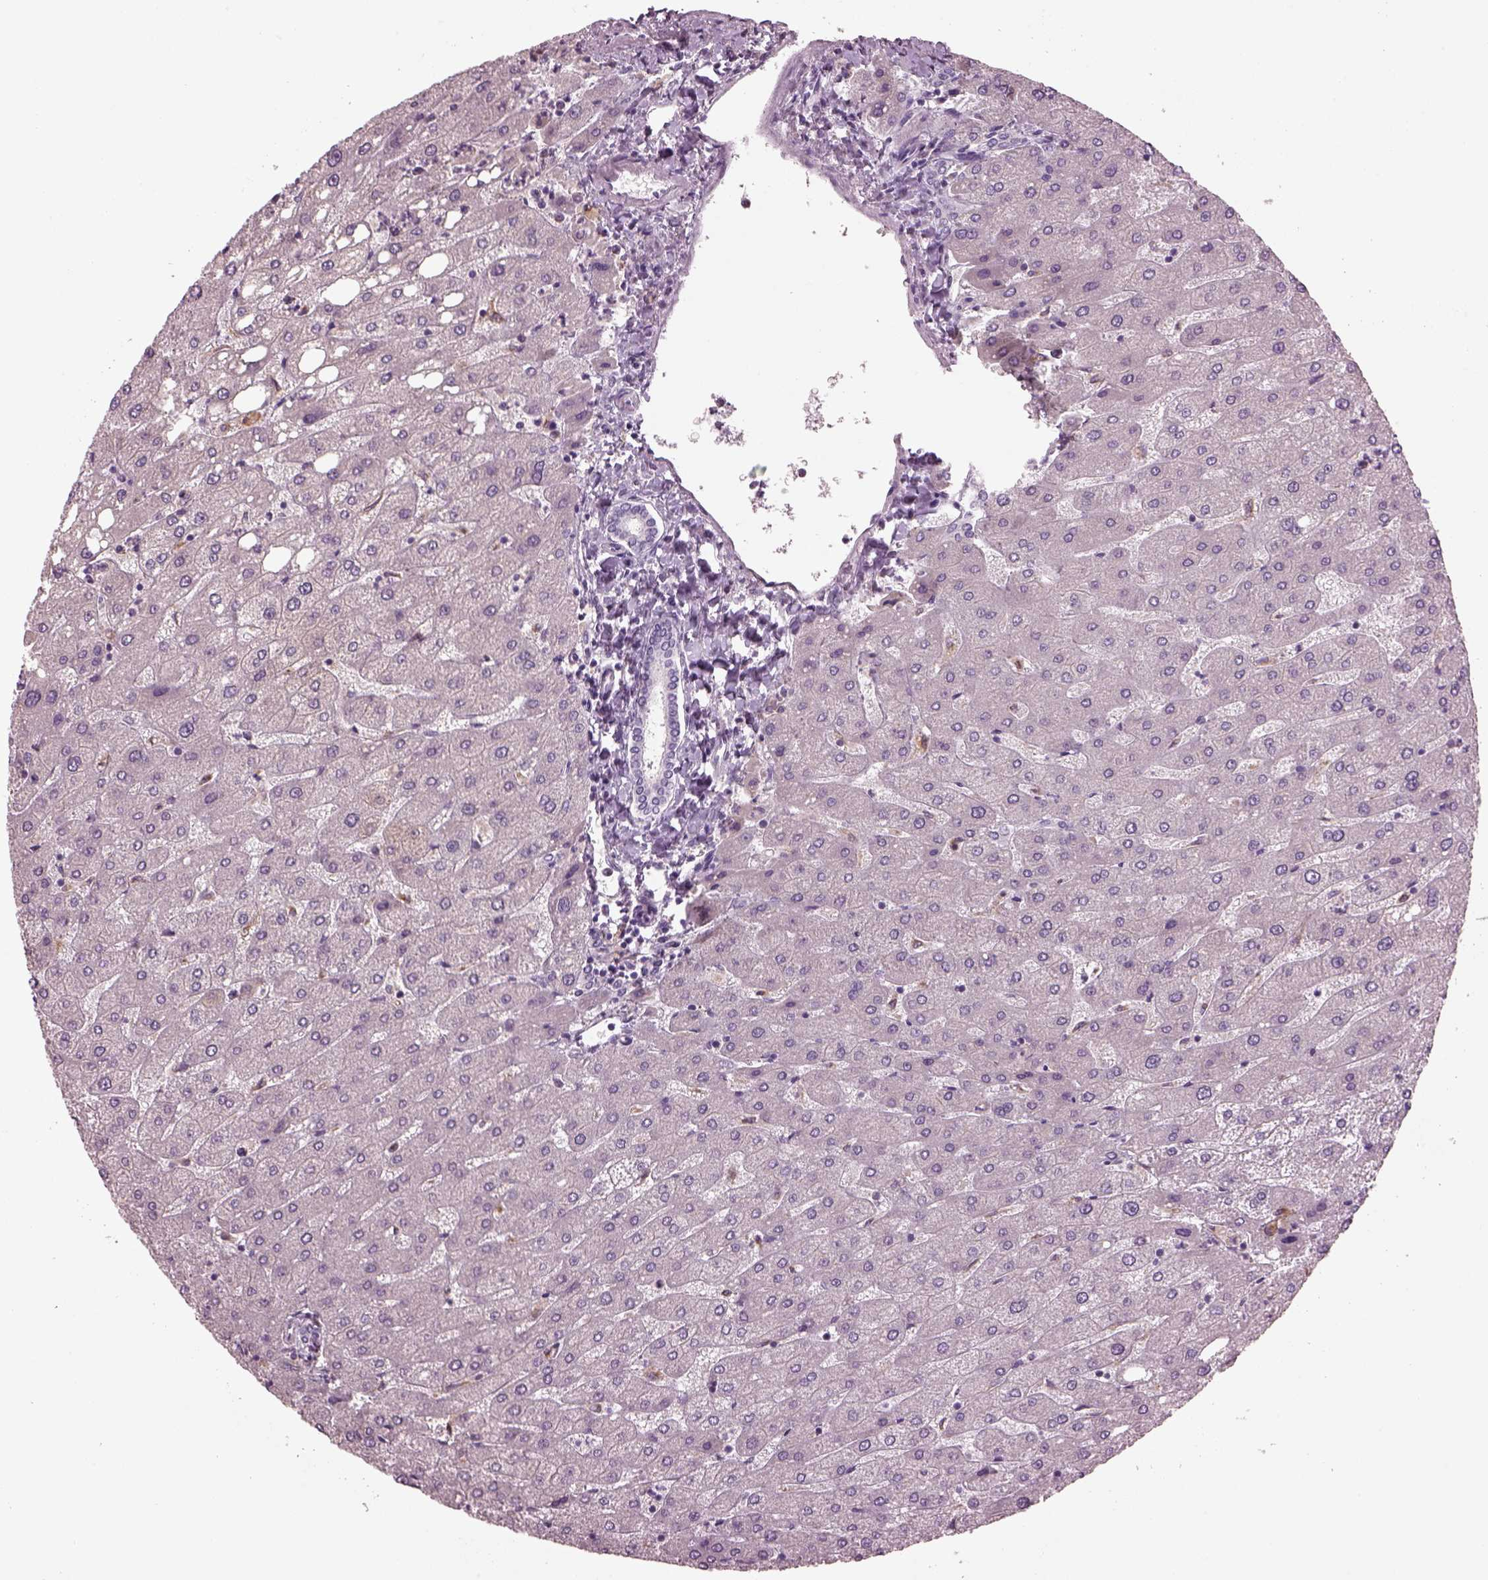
{"staining": {"intensity": "negative", "quantity": "none", "location": "none"}, "tissue": "liver", "cell_type": "Cholangiocytes", "image_type": "normal", "snomed": [{"axis": "morphology", "description": "Normal tissue, NOS"}, {"axis": "topography", "description": "Liver"}], "caption": "Protein analysis of normal liver shows no significant positivity in cholangiocytes. (IHC, brightfield microscopy, high magnification).", "gene": "TMEM231", "patient": {"sex": "male", "age": 67}}